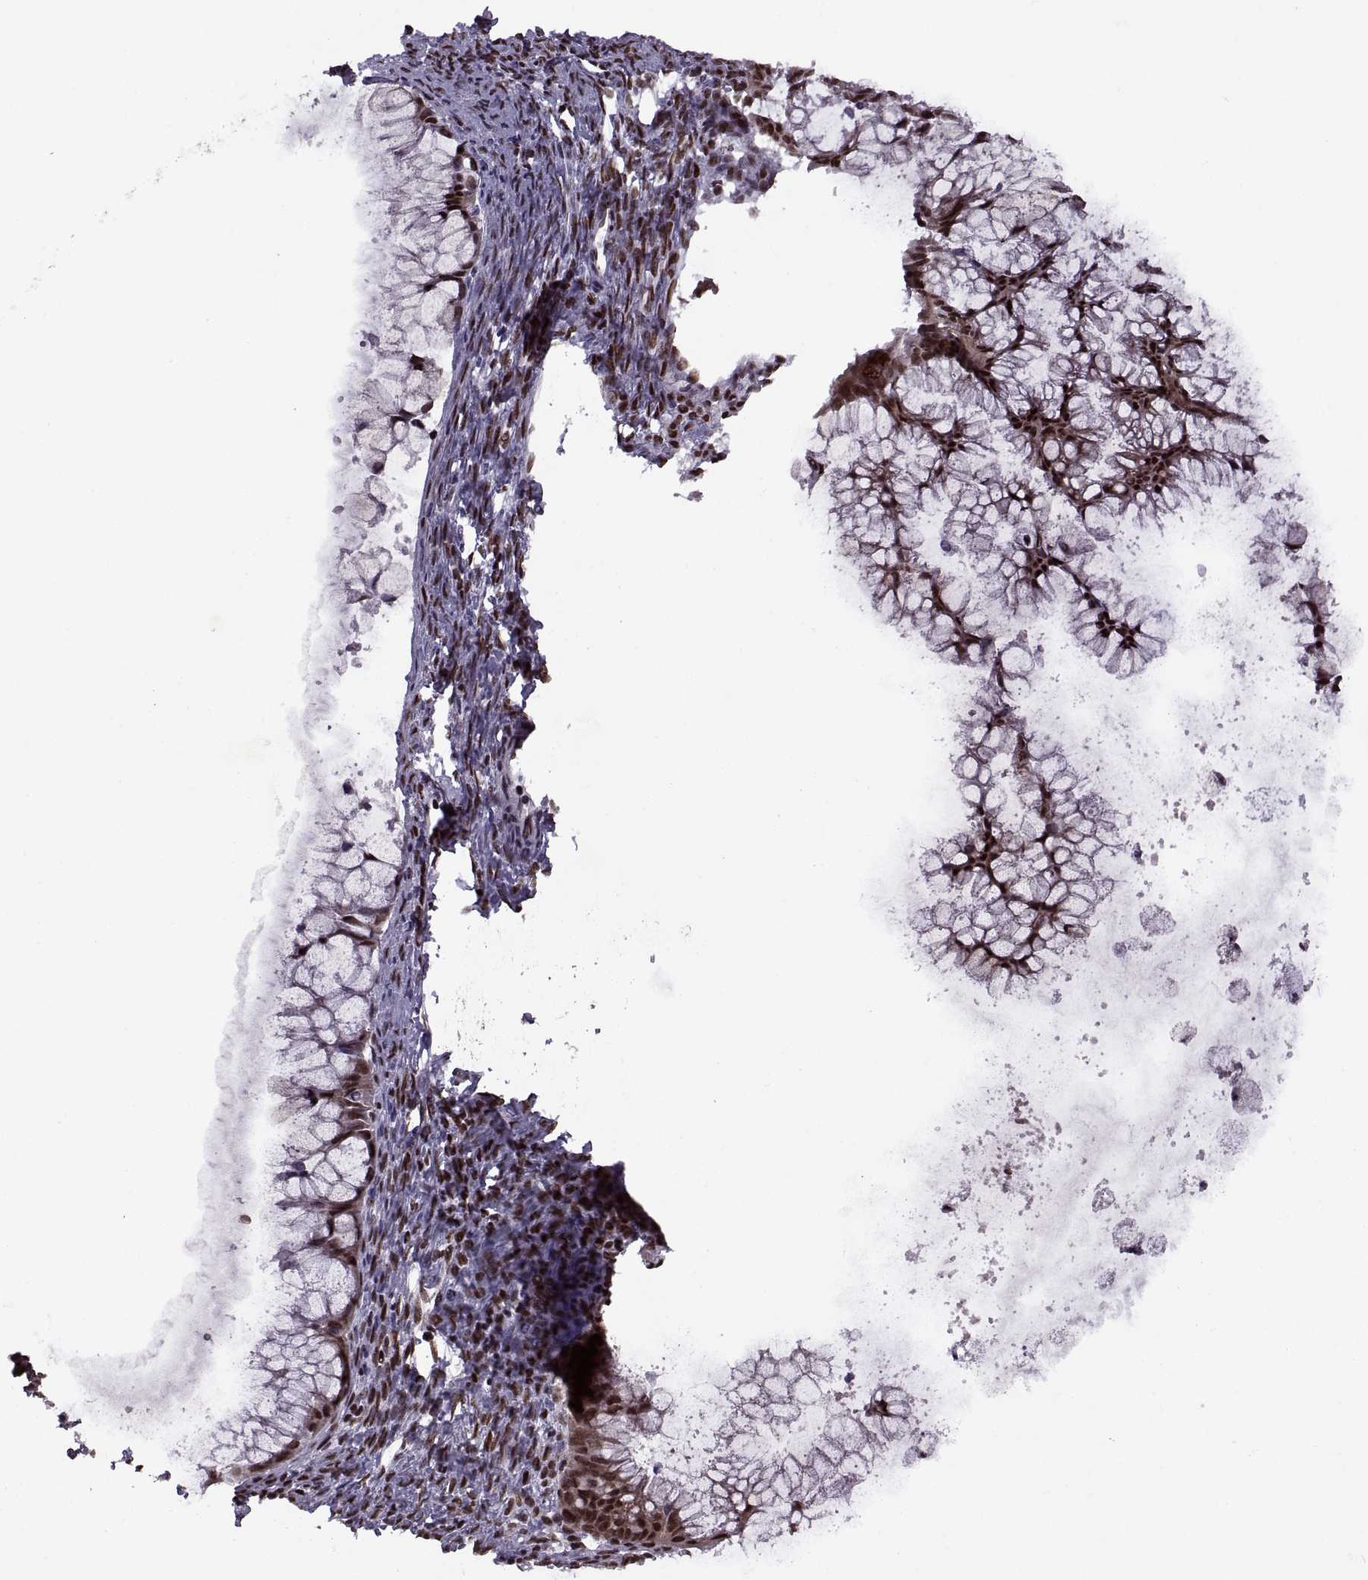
{"staining": {"intensity": "strong", "quantity": "25%-75%", "location": "nuclear"}, "tissue": "ovarian cancer", "cell_type": "Tumor cells", "image_type": "cancer", "snomed": [{"axis": "morphology", "description": "Cystadenocarcinoma, mucinous, NOS"}, {"axis": "topography", "description": "Ovary"}], "caption": "About 25%-75% of tumor cells in ovarian mucinous cystadenocarcinoma reveal strong nuclear protein staining as visualized by brown immunohistochemical staining.", "gene": "MT1E", "patient": {"sex": "female", "age": 41}}